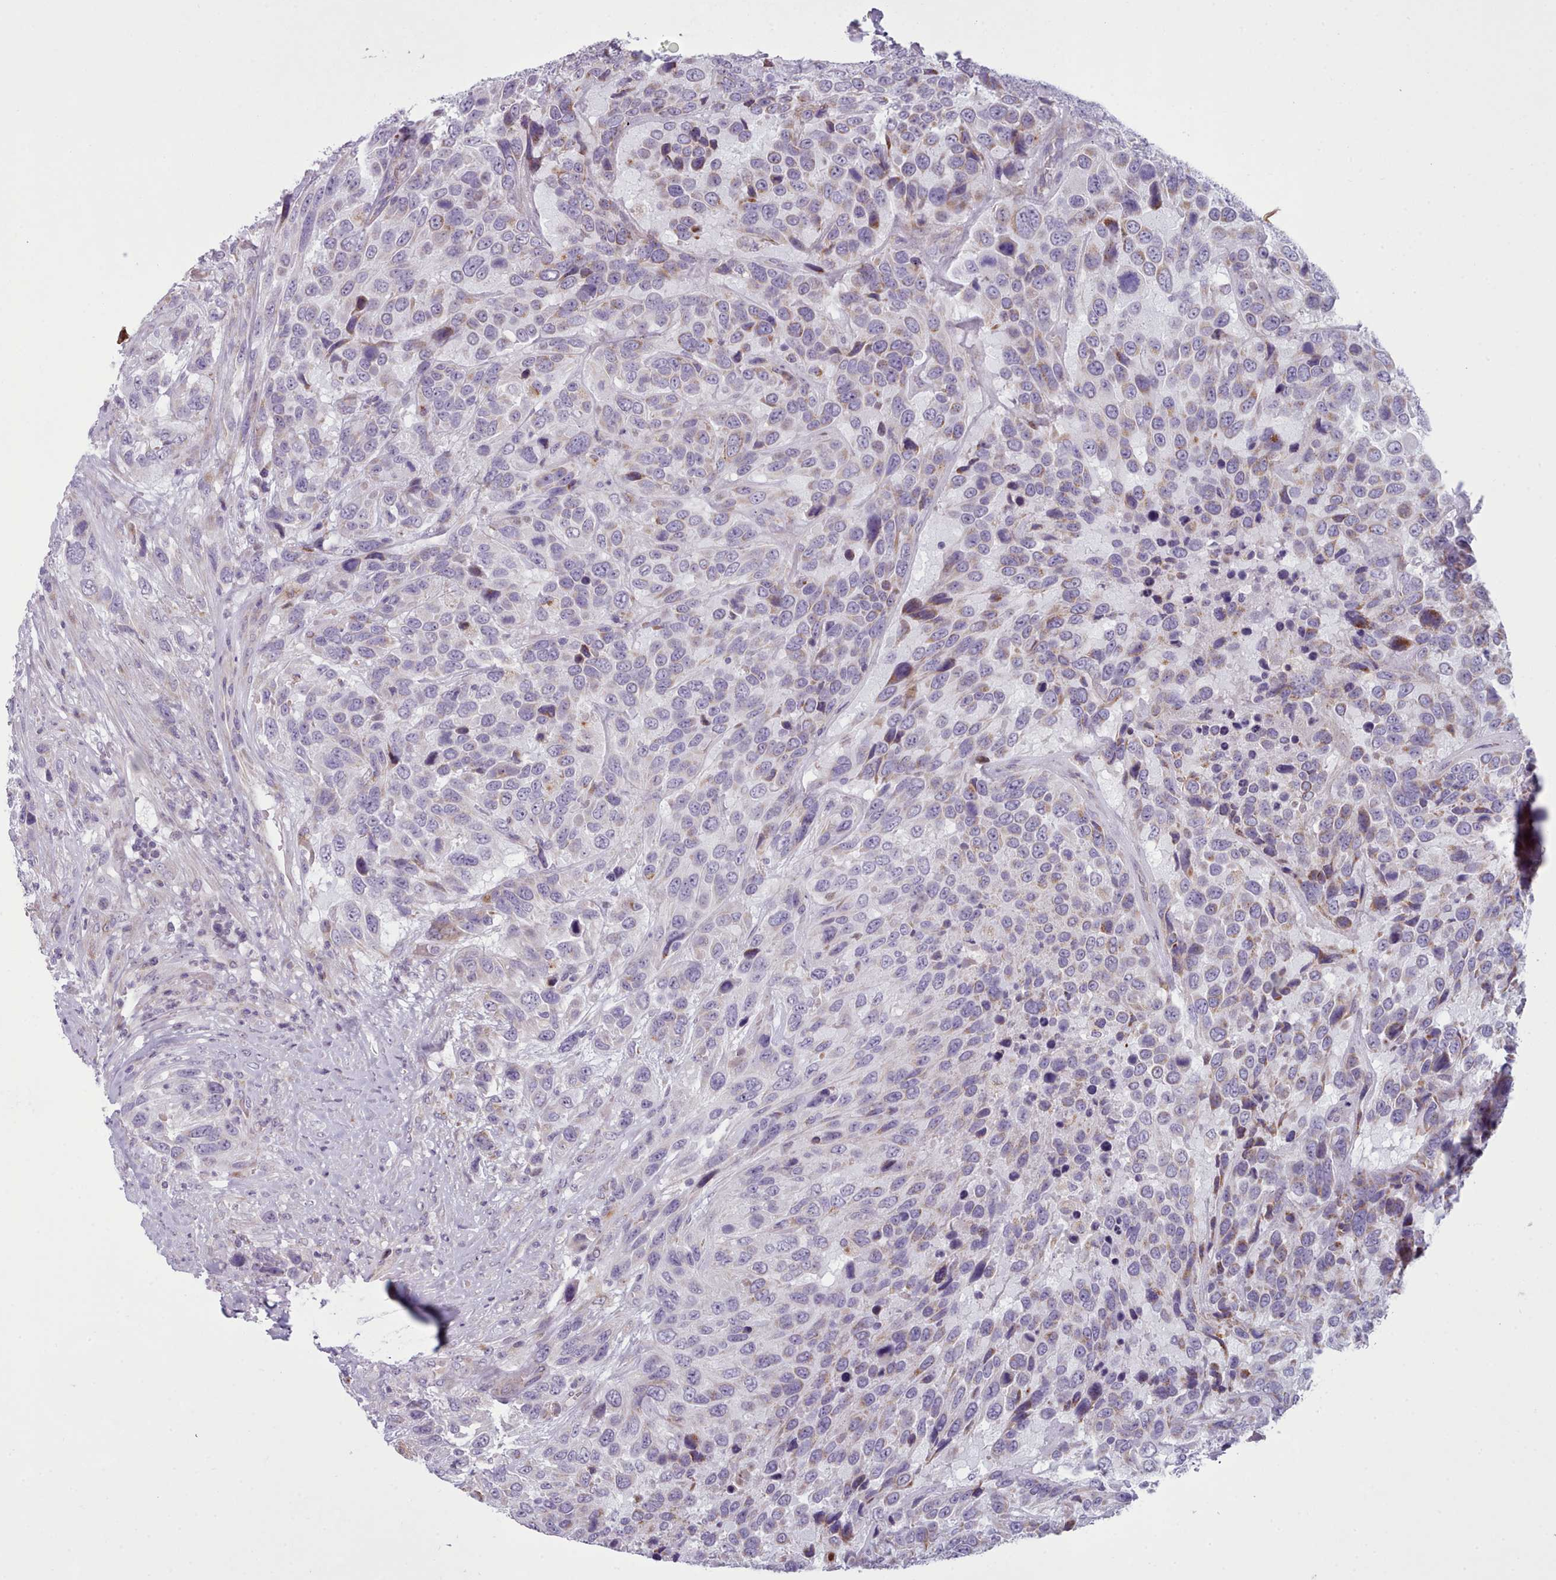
{"staining": {"intensity": "moderate", "quantity": "<25%", "location": "cytoplasmic/membranous"}, "tissue": "urothelial cancer", "cell_type": "Tumor cells", "image_type": "cancer", "snomed": [{"axis": "morphology", "description": "Urothelial carcinoma, High grade"}, {"axis": "topography", "description": "Urinary bladder"}], "caption": "The photomicrograph demonstrates a brown stain indicating the presence of a protein in the cytoplasmic/membranous of tumor cells in urothelial cancer.", "gene": "SLC52A3", "patient": {"sex": "female", "age": 70}}